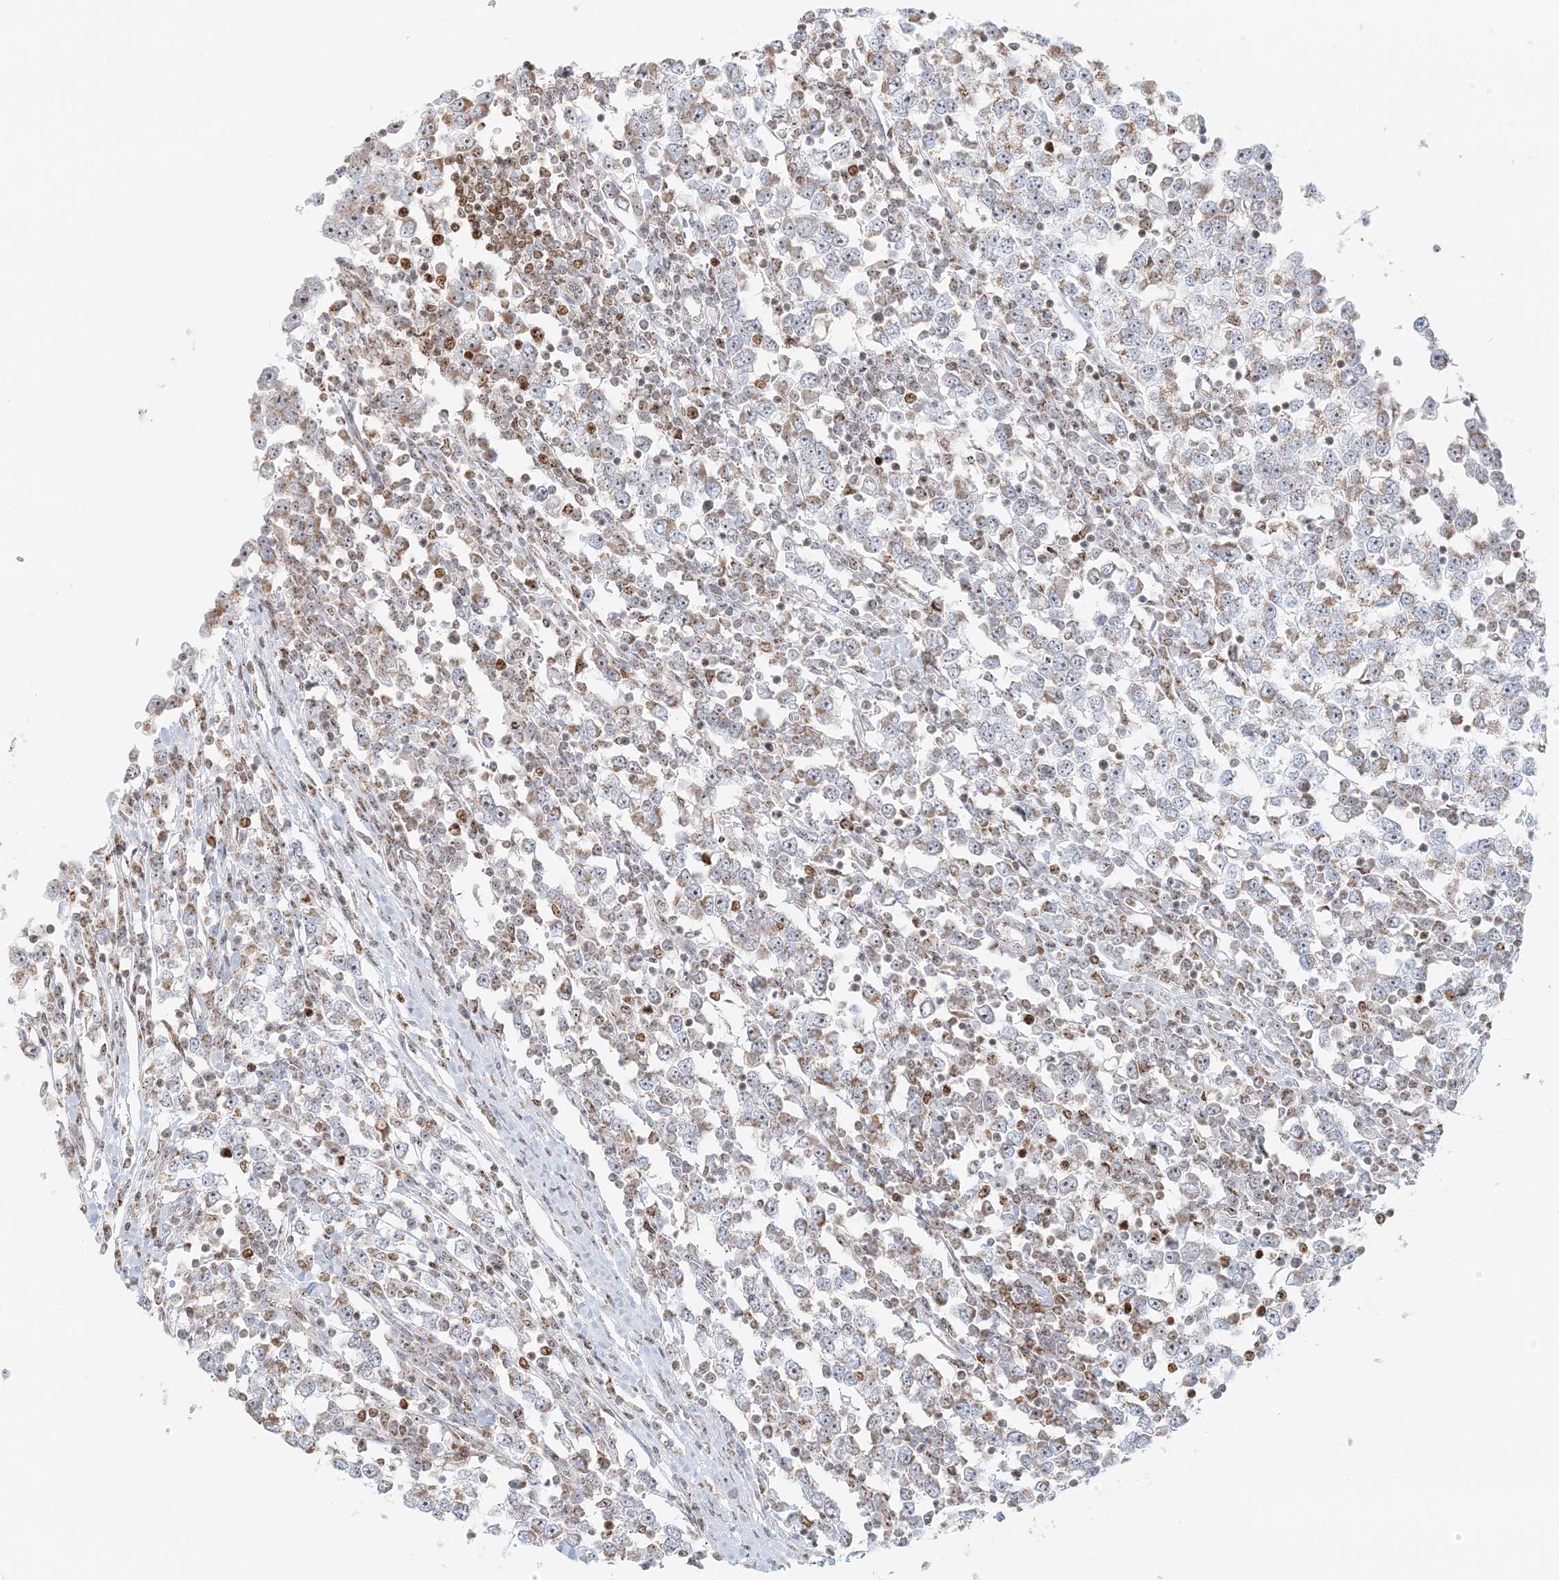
{"staining": {"intensity": "negative", "quantity": "none", "location": "none"}, "tissue": "testis cancer", "cell_type": "Tumor cells", "image_type": "cancer", "snomed": [{"axis": "morphology", "description": "Seminoma, NOS"}, {"axis": "topography", "description": "Testis"}], "caption": "Tumor cells are negative for protein expression in human testis cancer.", "gene": "UBE2F", "patient": {"sex": "male", "age": 65}}